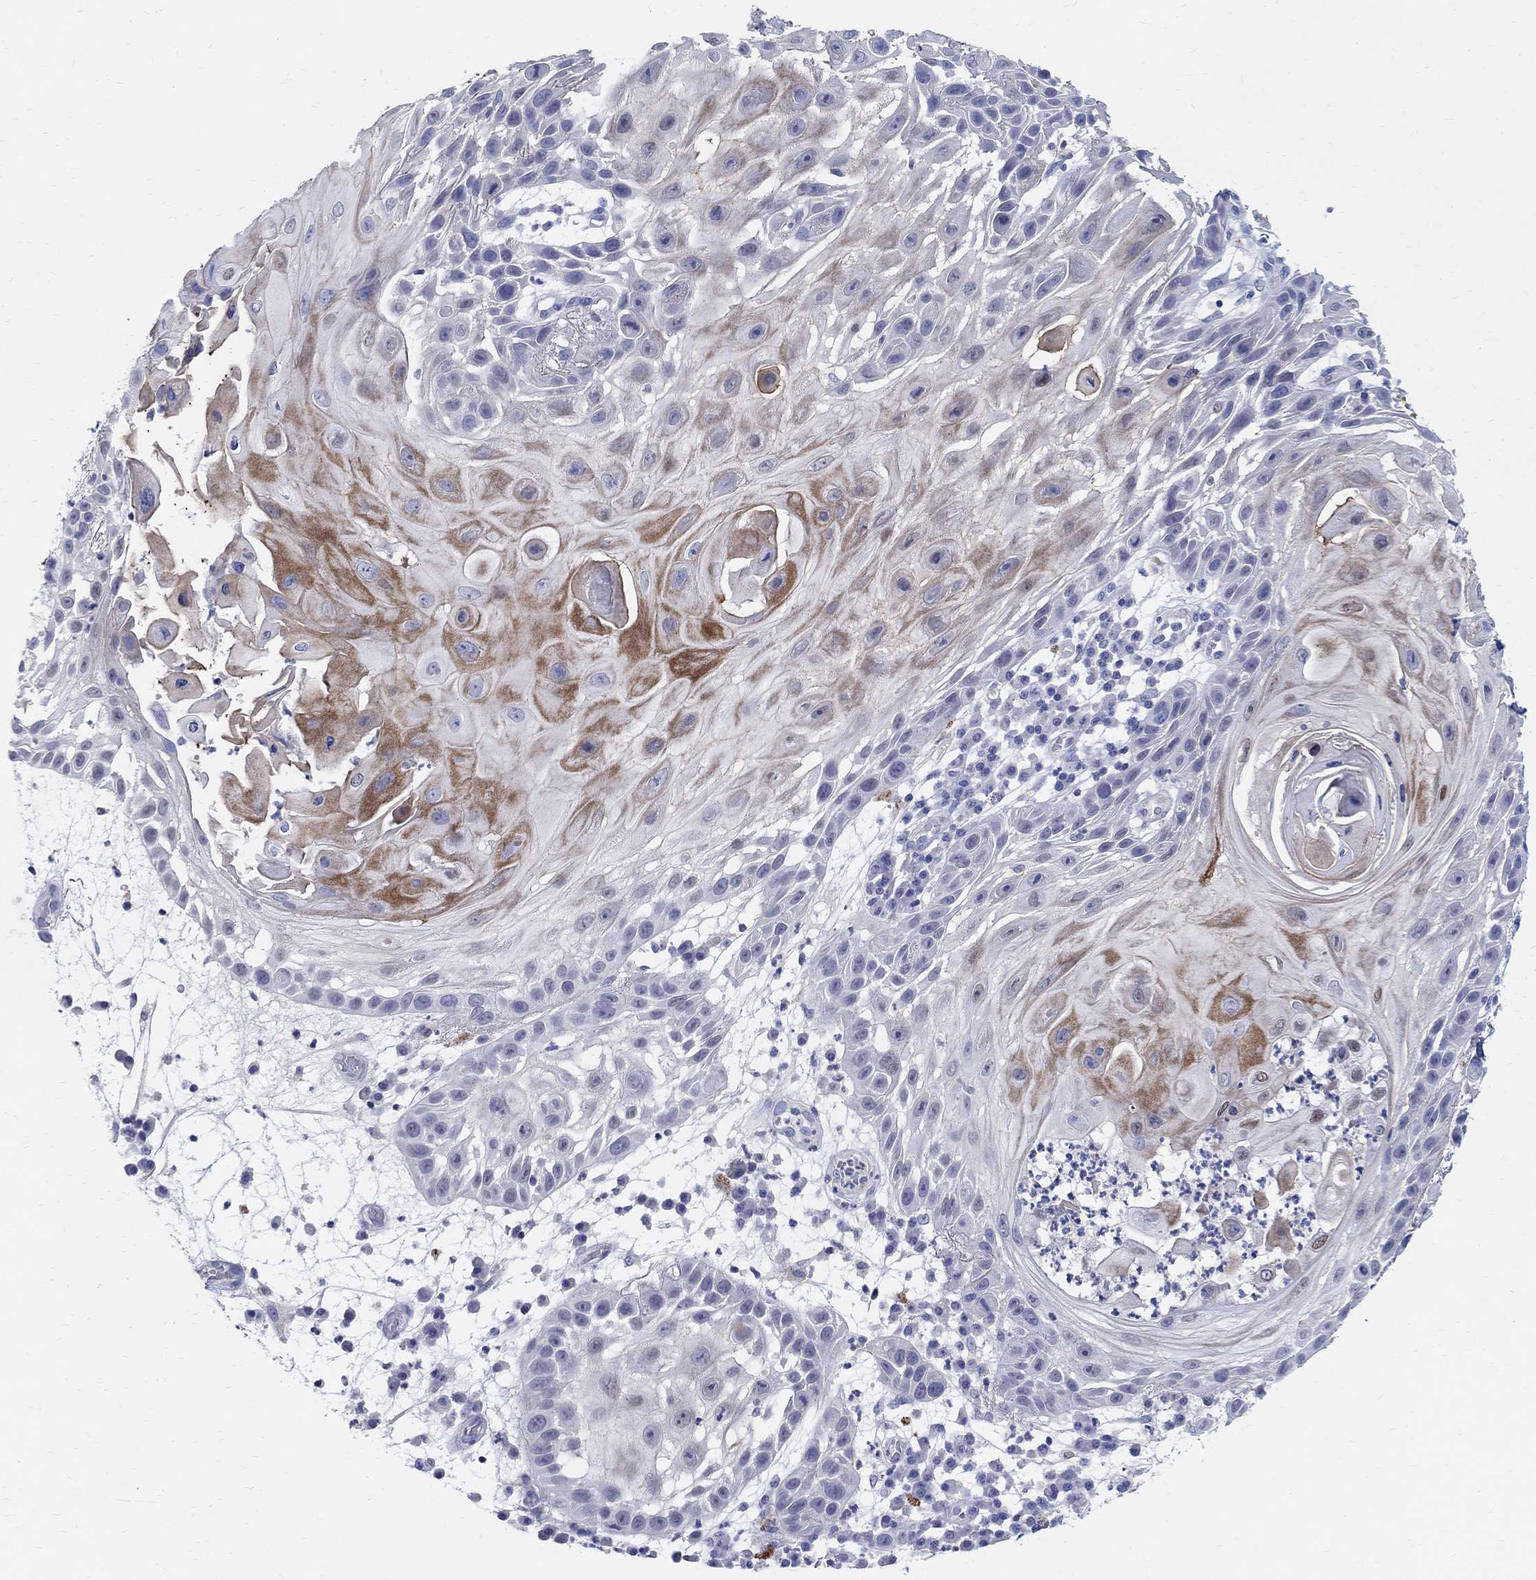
{"staining": {"intensity": "moderate", "quantity": "25%-75%", "location": "cytoplasmic/membranous"}, "tissue": "skin cancer", "cell_type": "Tumor cells", "image_type": "cancer", "snomed": [{"axis": "morphology", "description": "Normal tissue, NOS"}, {"axis": "morphology", "description": "Squamous cell carcinoma, NOS"}, {"axis": "topography", "description": "Skin"}], "caption": "IHC of squamous cell carcinoma (skin) shows medium levels of moderate cytoplasmic/membranous expression in about 25%-75% of tumor cells.", "gene": "SOX2", "patient": {"sex": "male", "age": 79}}